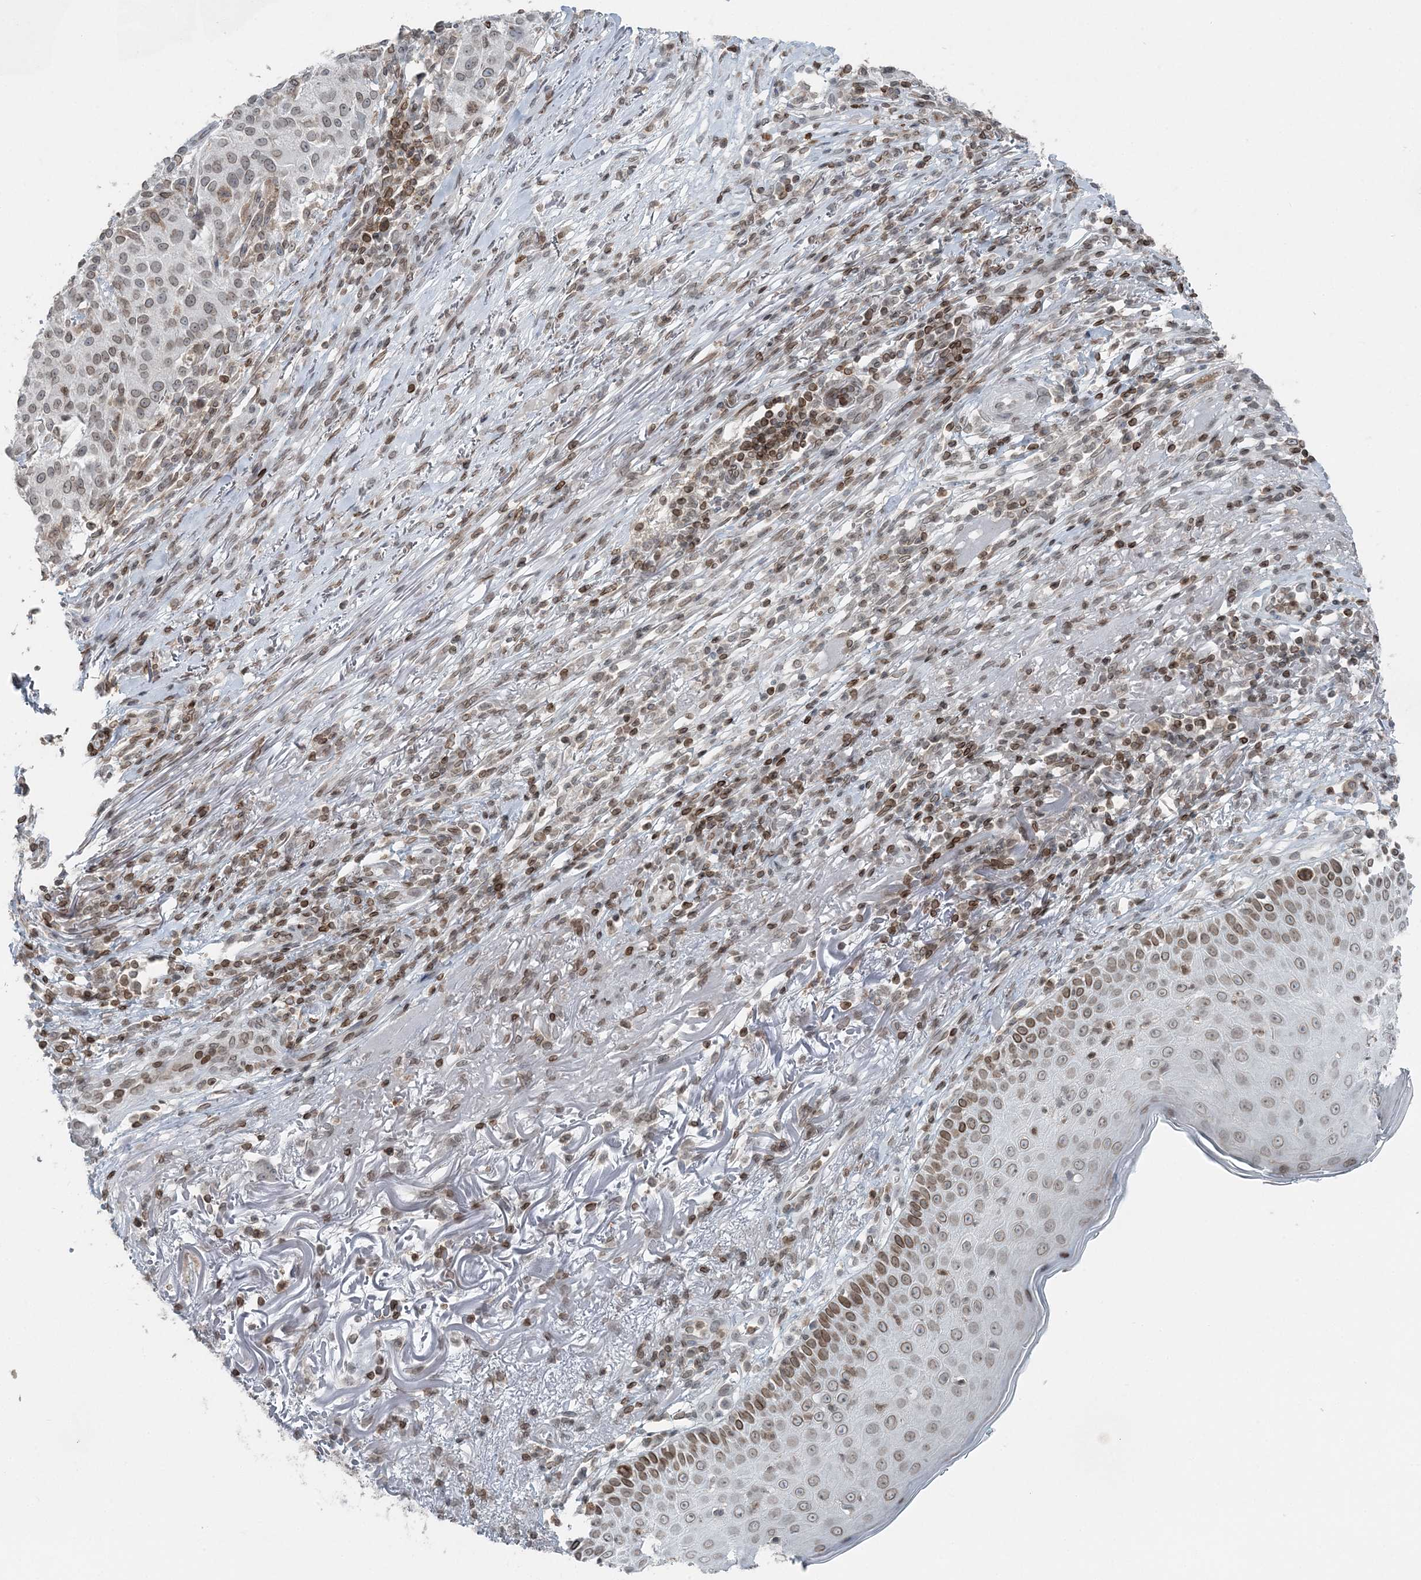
{"staining": {"intensity": "moderate", "quantity": "25%-75%", "location": "cytoplasmic/membranous,nuclear"}, "tissue": "melanoma", "cell_type": "Tumor cells", "image_type": "cancer", "snomed": [{"axis": "morphology", "description": "Necrosis, NOS"}, {"axis": "morphology", "description": "Malignant melanoma, NOS"}, {"axis": "topography", "description": "Skin"}], "caption": "A high-resolution micrograph shows IHC staining of malignant melanoma, which shows moderate cytoplasmic/membranous and nuclear expression in approximately 25%-75% of tumor cells.", "gene": "GJD4", "patient": {"sex": "female", "age": 87}}